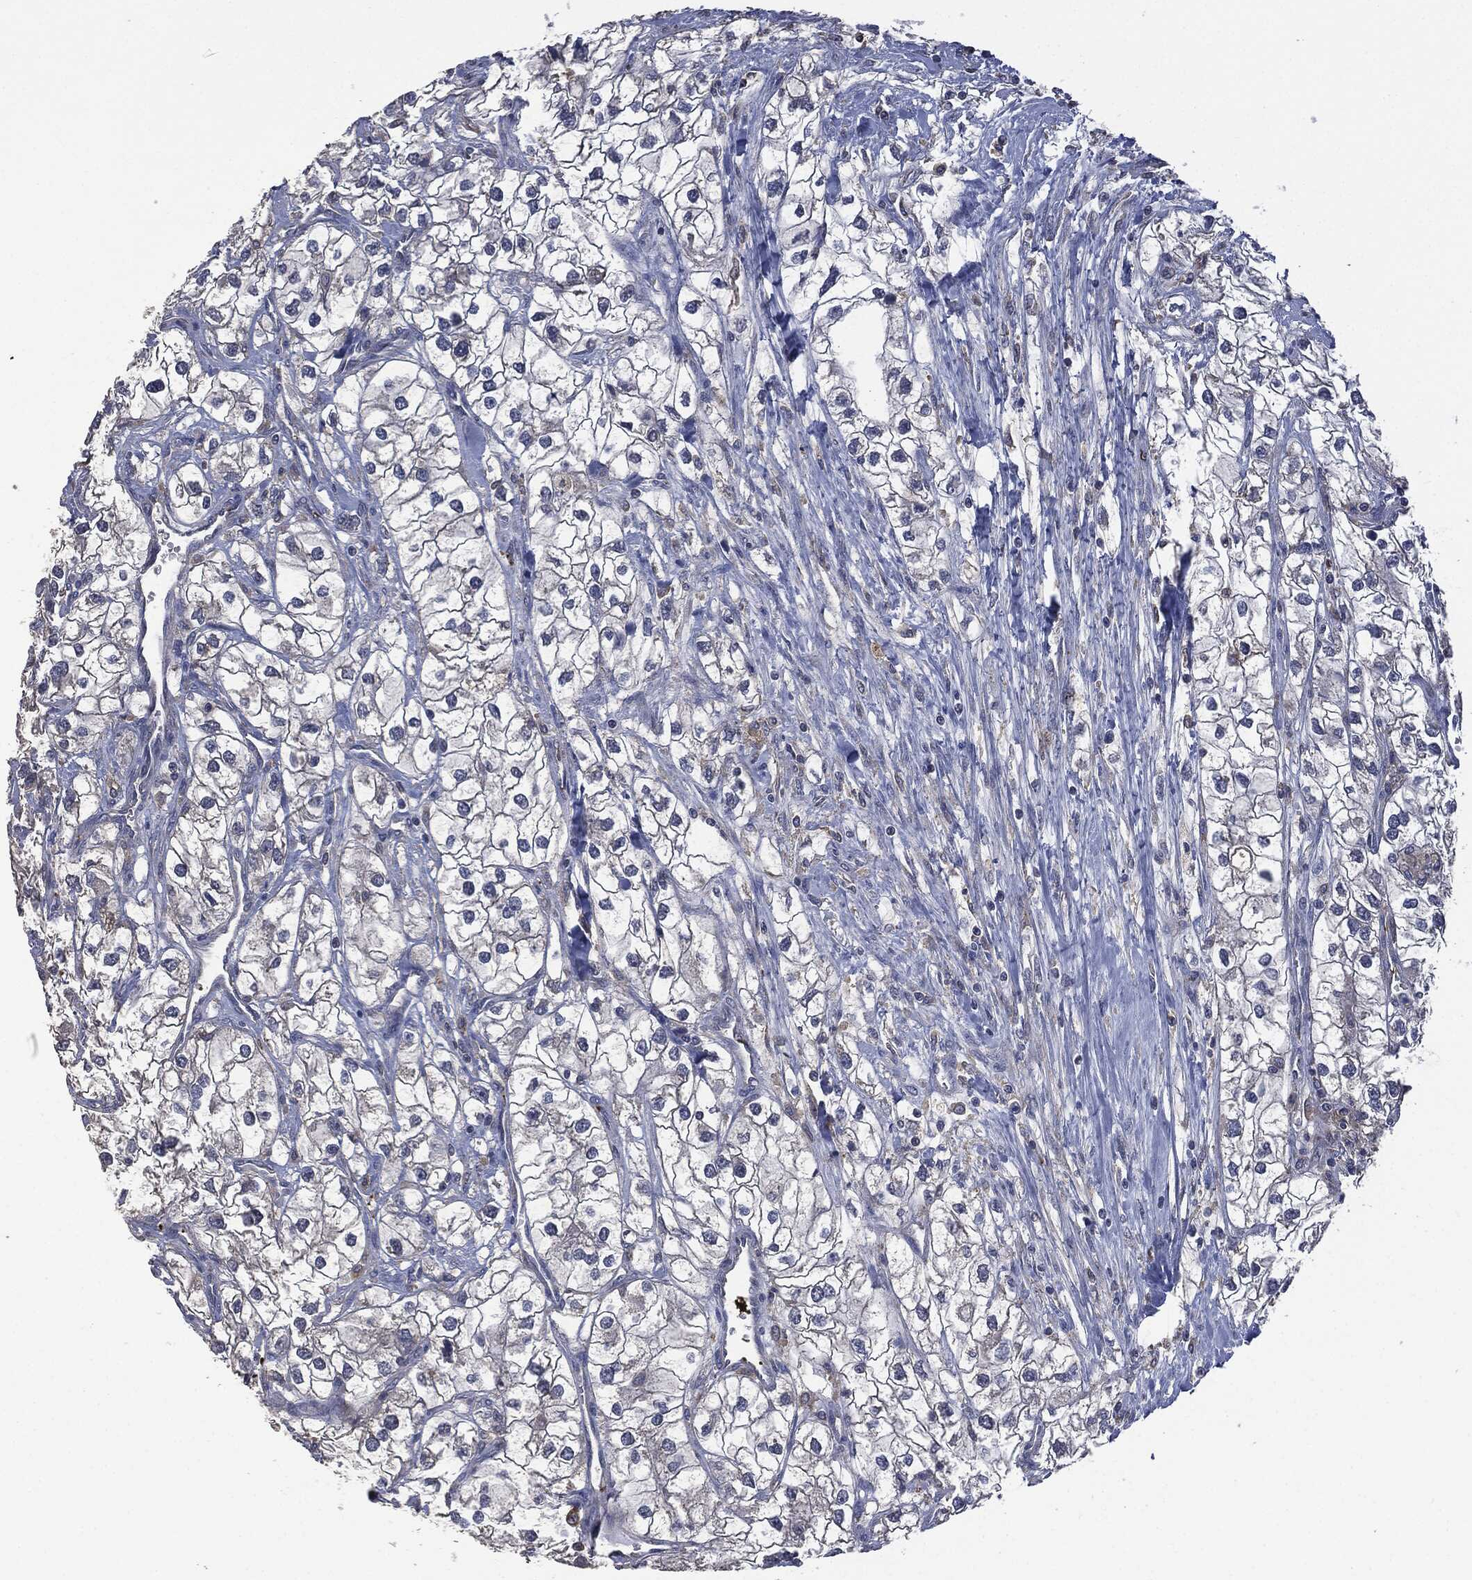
{"staining": {"intensity": "negative", "quantity": "none", "location": "none"}, "tissue": "renal cancer", "cell_type": "Tumor cells", "image_type": "cancer", "snomed": [{"axis": "morphology", "description": "Adenocarcinoma, NOS"}, {"axis": "topography", "description": "Kidney"}], "caption": "IHC histopathology image of neoplastic tissue: renal adenocarcinoma stained with DAB shows no significant protein expression in tumor cells. (DAB IHC, high magnification).", "gene": "CD33", "patient": {"sex": "male", "age": 59}}